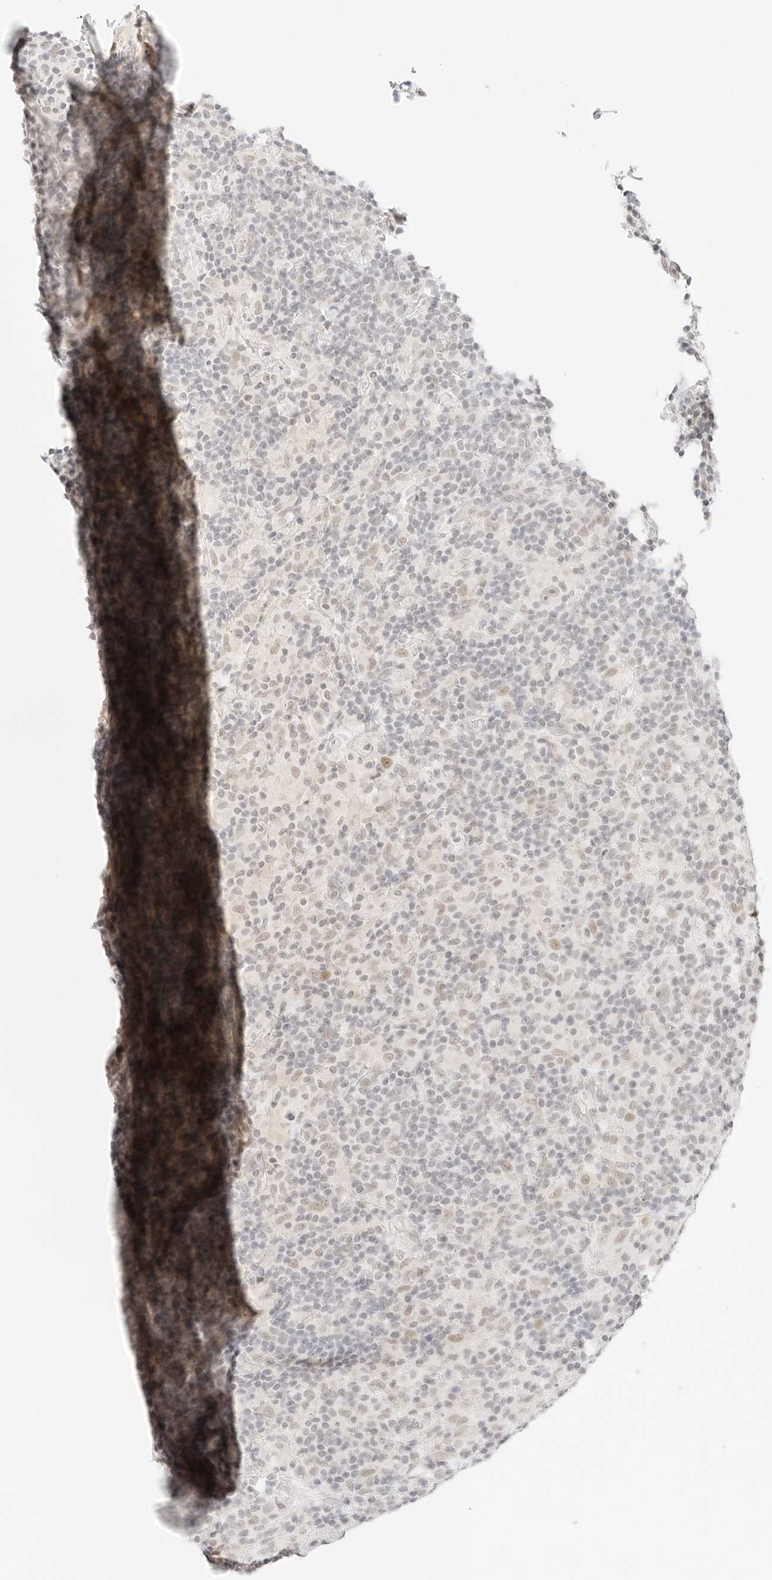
{"staining": {"intensity": "weak", "quantity": "<25%", "location": "nuclear"}, "tissue": "lymphoma", "cell_type": "Tumor cells", "image_type": "cancer", "snomed": [{"axis": "morphology", "description": "Hodgkin's disease, NOS"}, {"axis": "topography", "description": "Lymph node"}], "caption": "Immunohistochemistry (IHC) image of neoplastic tissue: lymphoma stained with DAB shows no significant protein expression in tumor cells.", "gene": "ITGA6", "patient": {"sex": "male", "age": 70}}